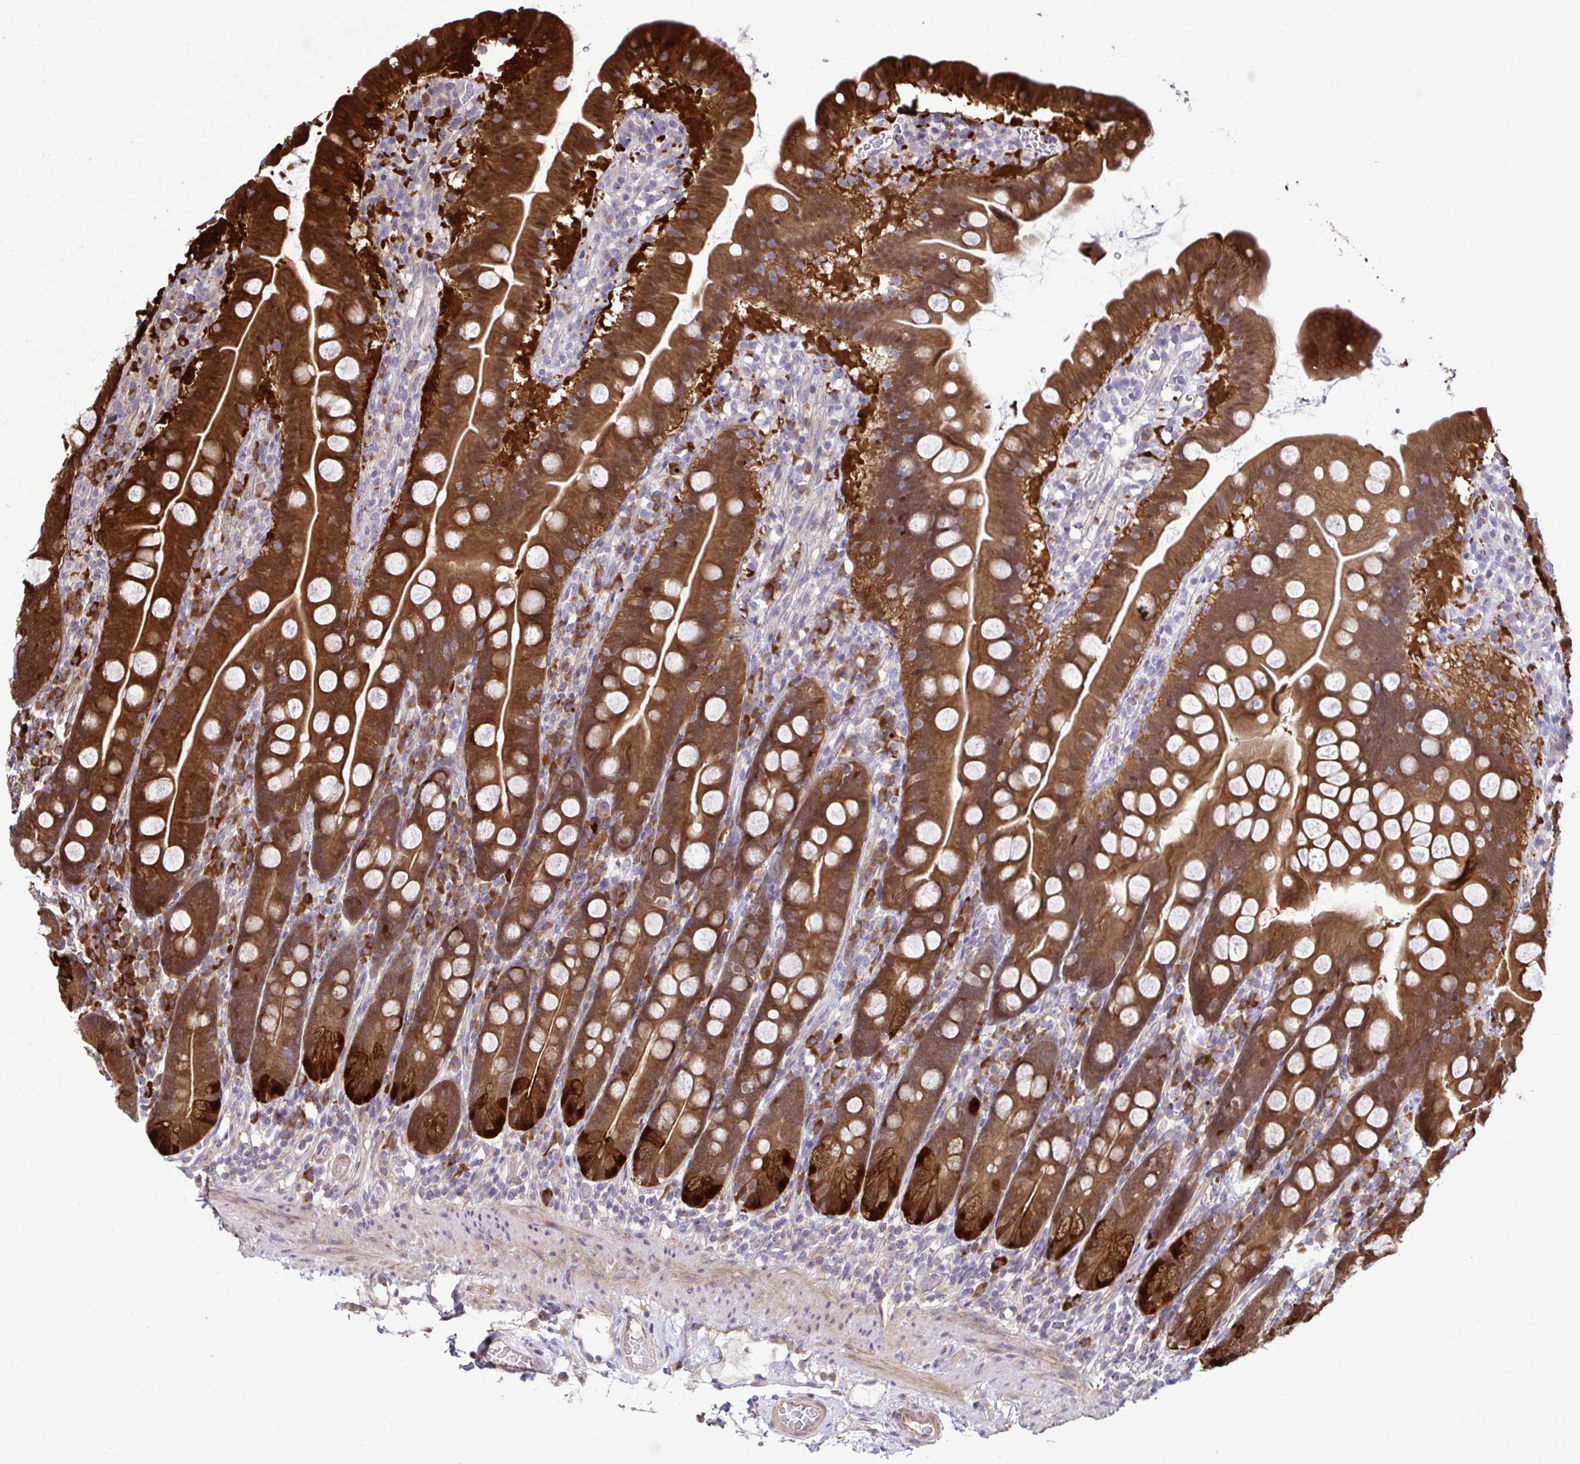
{"staining": {"intensity": "strong", "quantity": ">75%", "location": "cytoplasmic/membranous,nuclear"}, "tissue": "duodenum", "cell_type": "Glandular cells", "image_type": "normal", "snomed": [{"axis": "morphology", "description": "Normal tissue, NOS"}, {"axis": "topography", "description": "Duodenum"}], "caption": "This histopathology image reveals immunohistochemistry staining of normal human duodenum, with high strong cytoplasmic/membranous,nuclear positivity in approximately >75% of glandular cells.", "gene": "CMPK1", "patient": {"sex": "female", "age": 67}}